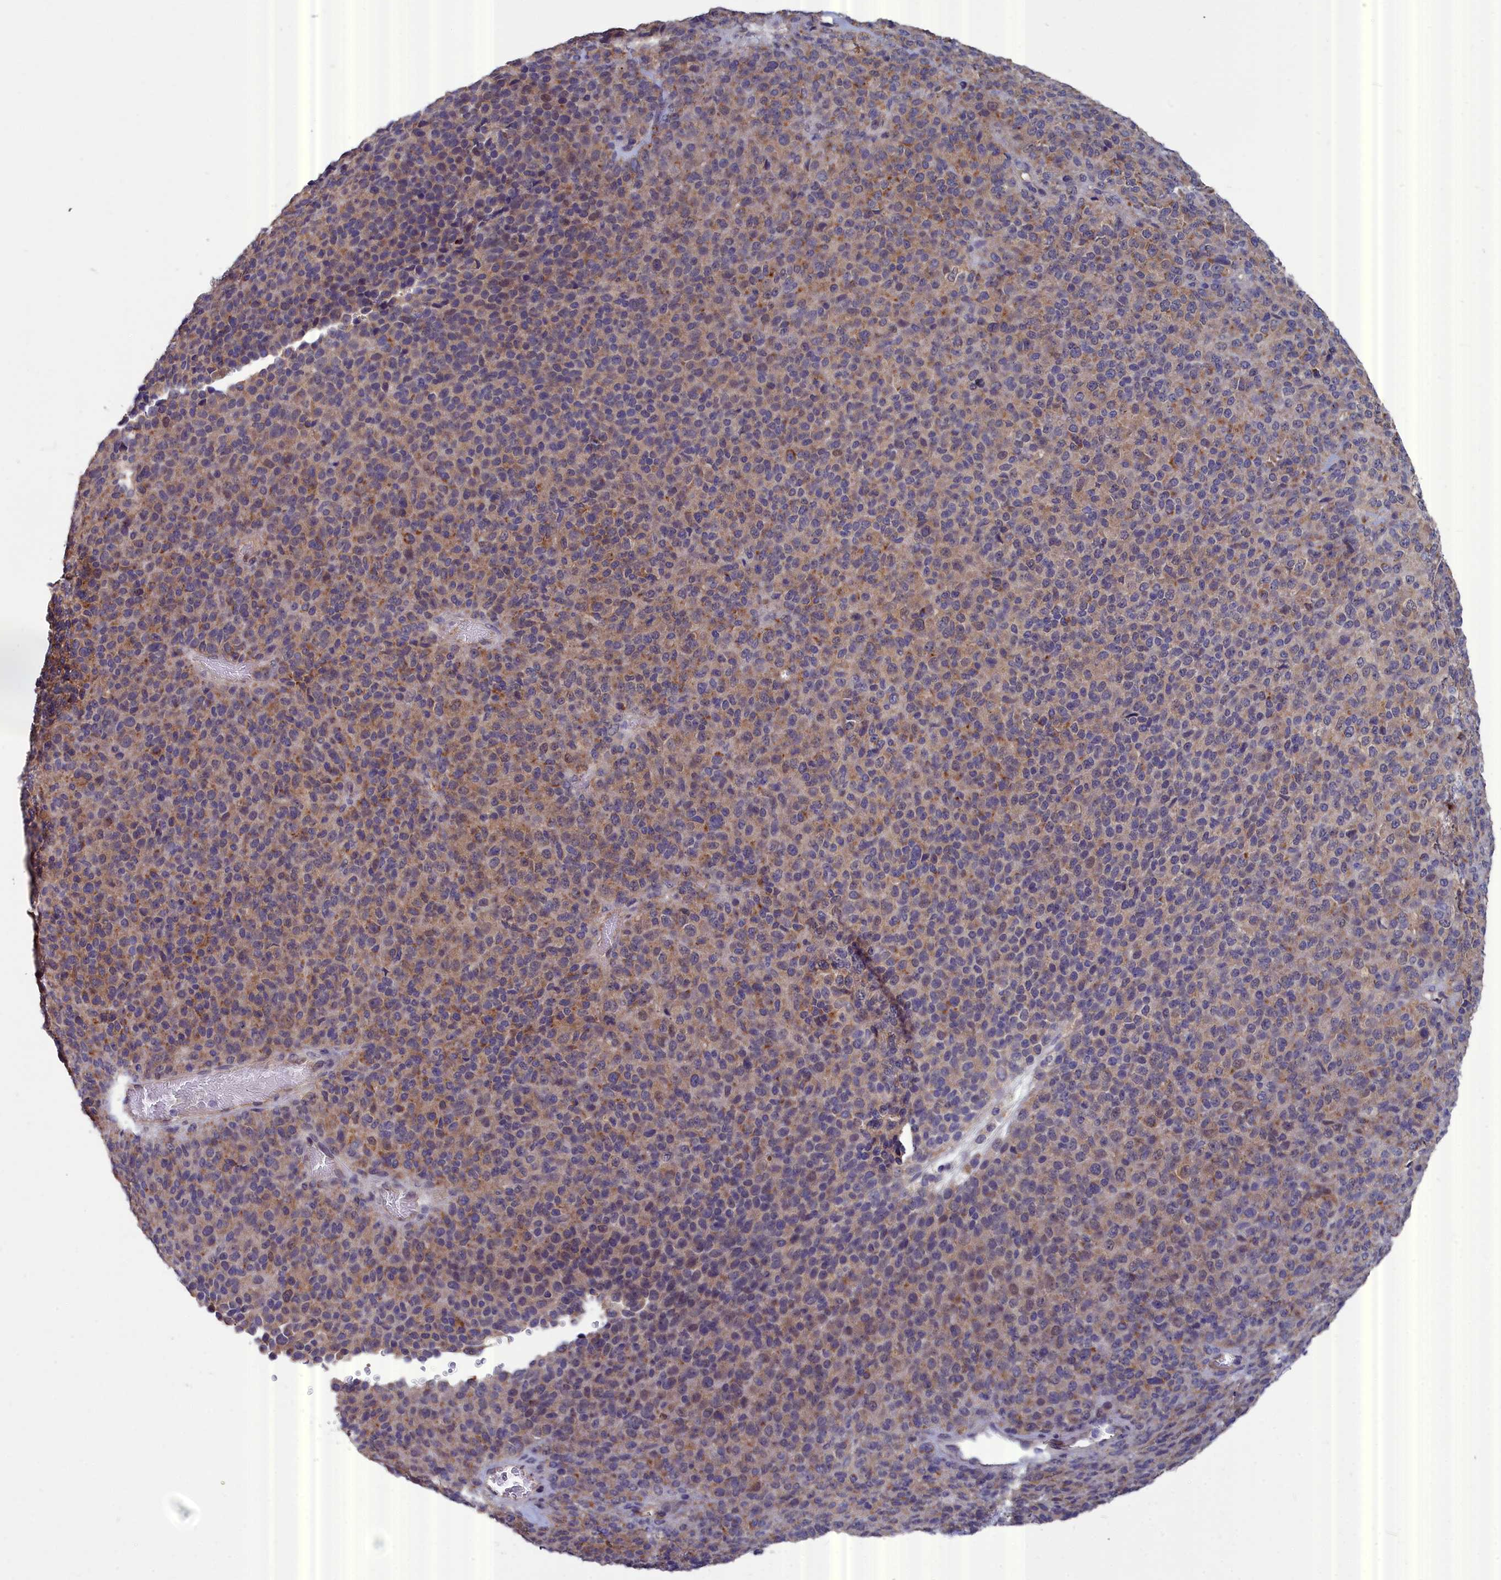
{"staining": {"intensity": "weak", "quantity": "25%-75%", "location": "cytoplasmic/membranous"}, "tissue": "melanoma", "cell_type": "Tumor cells", "image_type": "cancer", "snomed": [{"axis": "morphology", "description": "Malignant melanoma, Metastatic site"}, {"axis": "topography", "description": "Brain"}], "caption": "Melanoma stained with DAB immunohistochemistry demonstrates low levels of weak cytoplasmic/membranous staining in approximately 25%-75% of tumor cells. (IHC, brightfield microscopy, high magnification).", "gene": "RDX", "patient": {"sex": "female", "age": 56}}